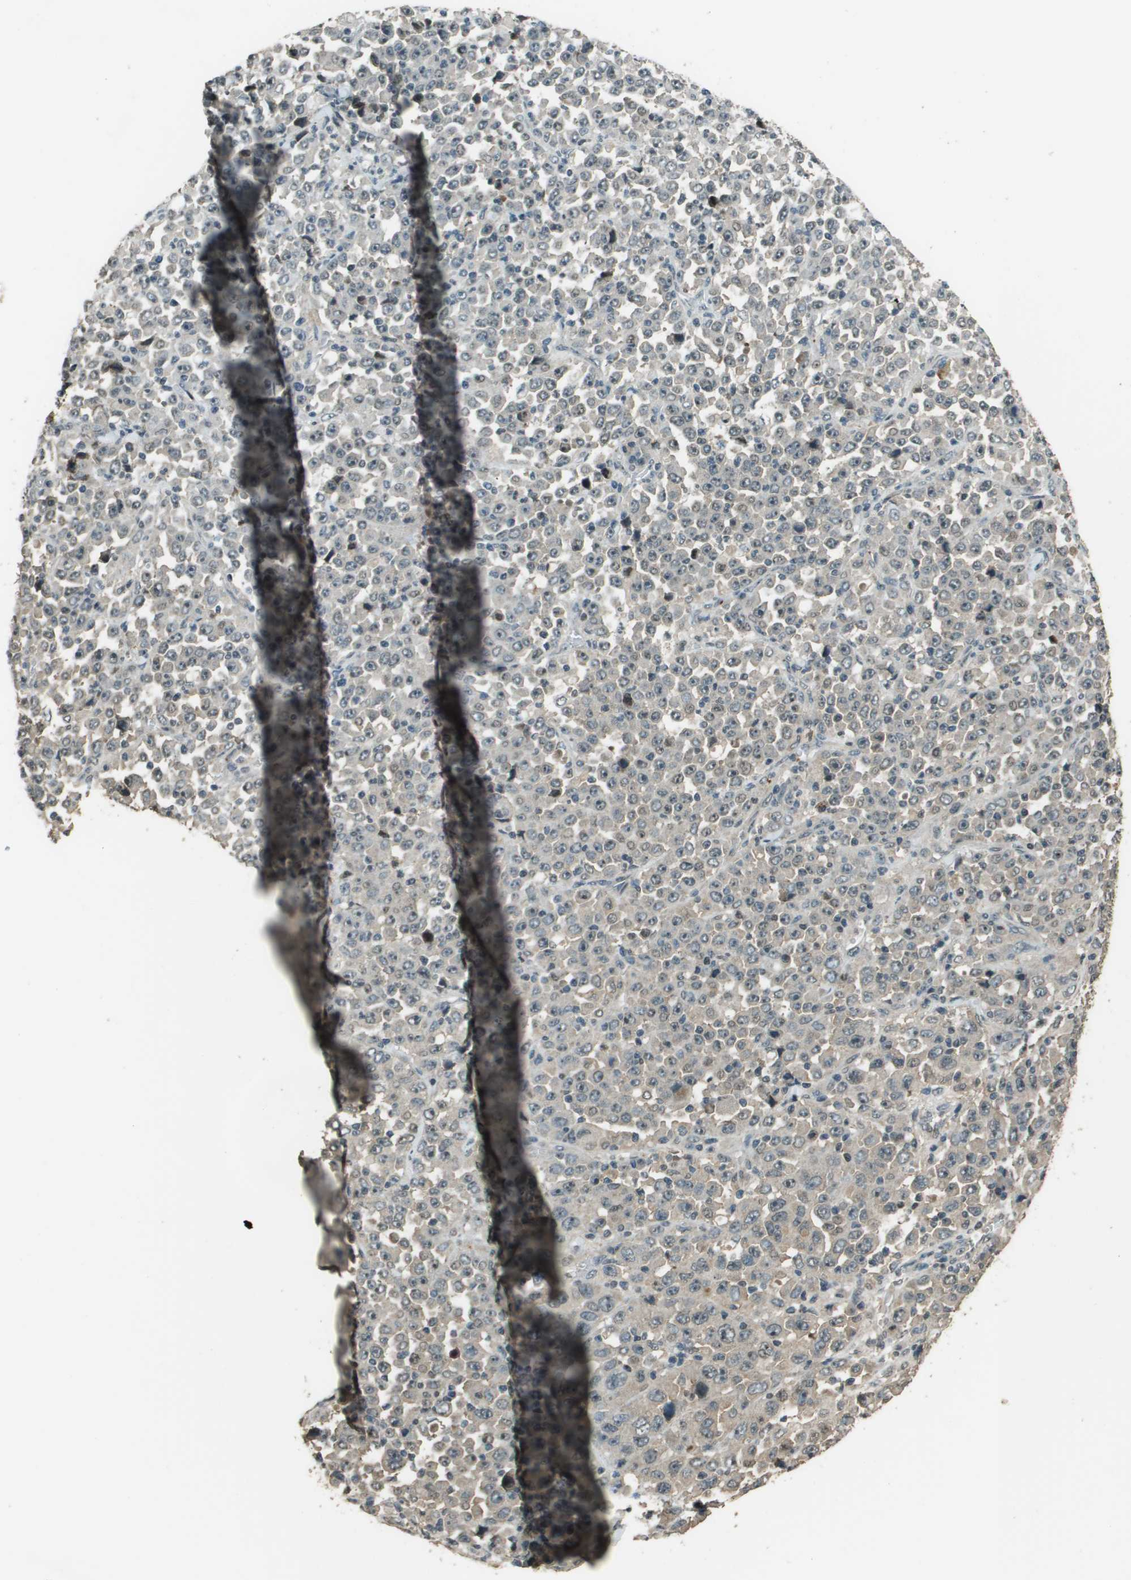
{"staining": {"intensity": "negative", "quantity": "none", "location": "none"}, "tissue": "stomach cancer", "cell_type": "Tumor cells", "image_type": "cancer", "snomed": [{"axis": "morphology", "description": "Normal tissue, NOS"}, {"axis": "morphology", "description": "Adenocarcinoma, NOS"}, {"axis": "topography", "description": "Stomach, upper"}, {"axis": "topography", "description": "Stomach"}], "caption": "DAB (3,3'-diaminobenzidine) immunohistochemical staining of human stomach cancer (adenocarcinoma) displays no significant positivity in tumor cells.", "gene": "SDC3", "patient": {"sex": "male", "age": 59}}